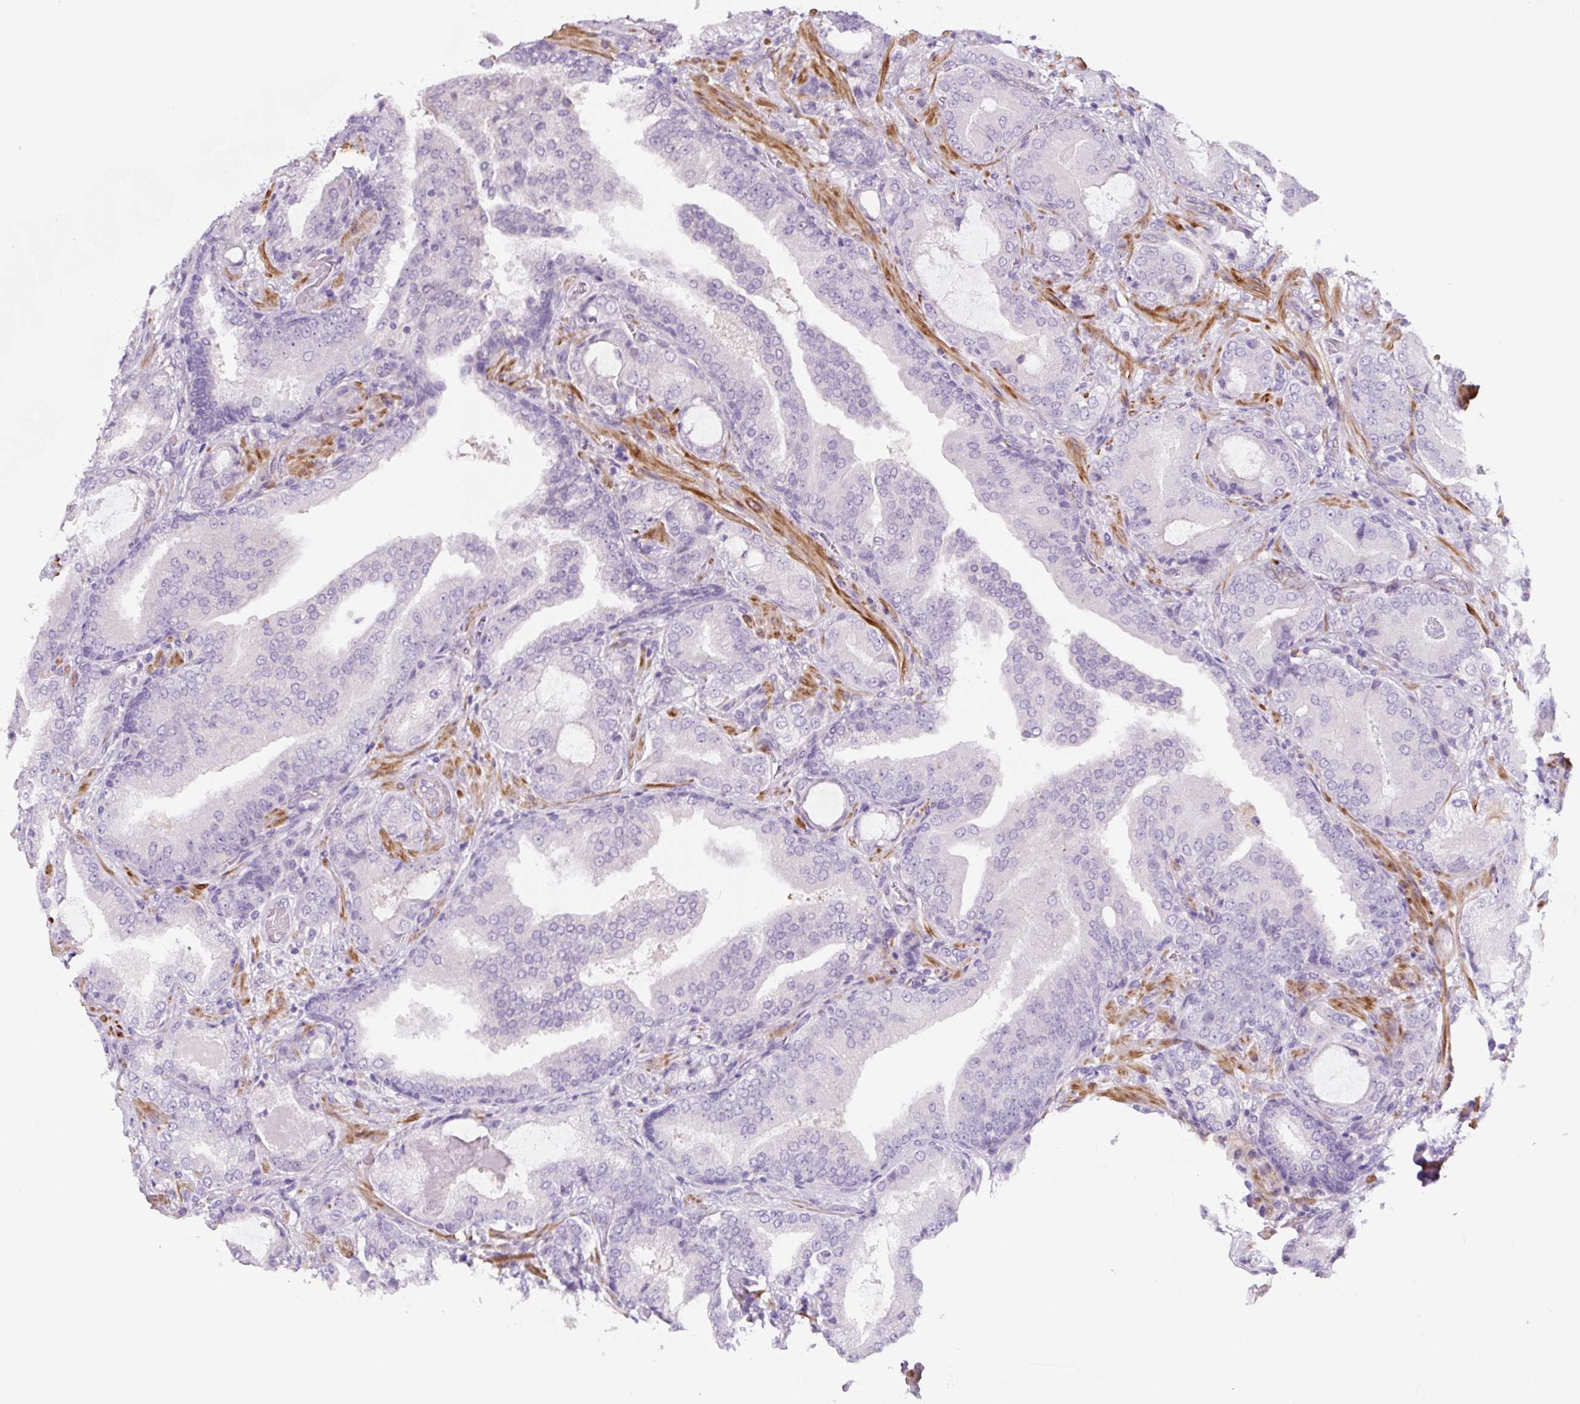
{"staining": {"intensity": "negative", "quantity": "none", "location": "none"}, "tissue": "prostate cancer", "cell_type": "Tumor cells", "image_type": "cancer", "snomed": [{"axis": "morphology", "description": "Adenocarcinoma, High grade"}, {"axis": "topography", "description": "Prostate"}], "caption": "Immunohistochemistry of human prostate adenocarcinoma (high-grade) exhibits no expression in tumor cells.", "gene": "CCL25", "patient": {"sex": "male", "age": 68}}